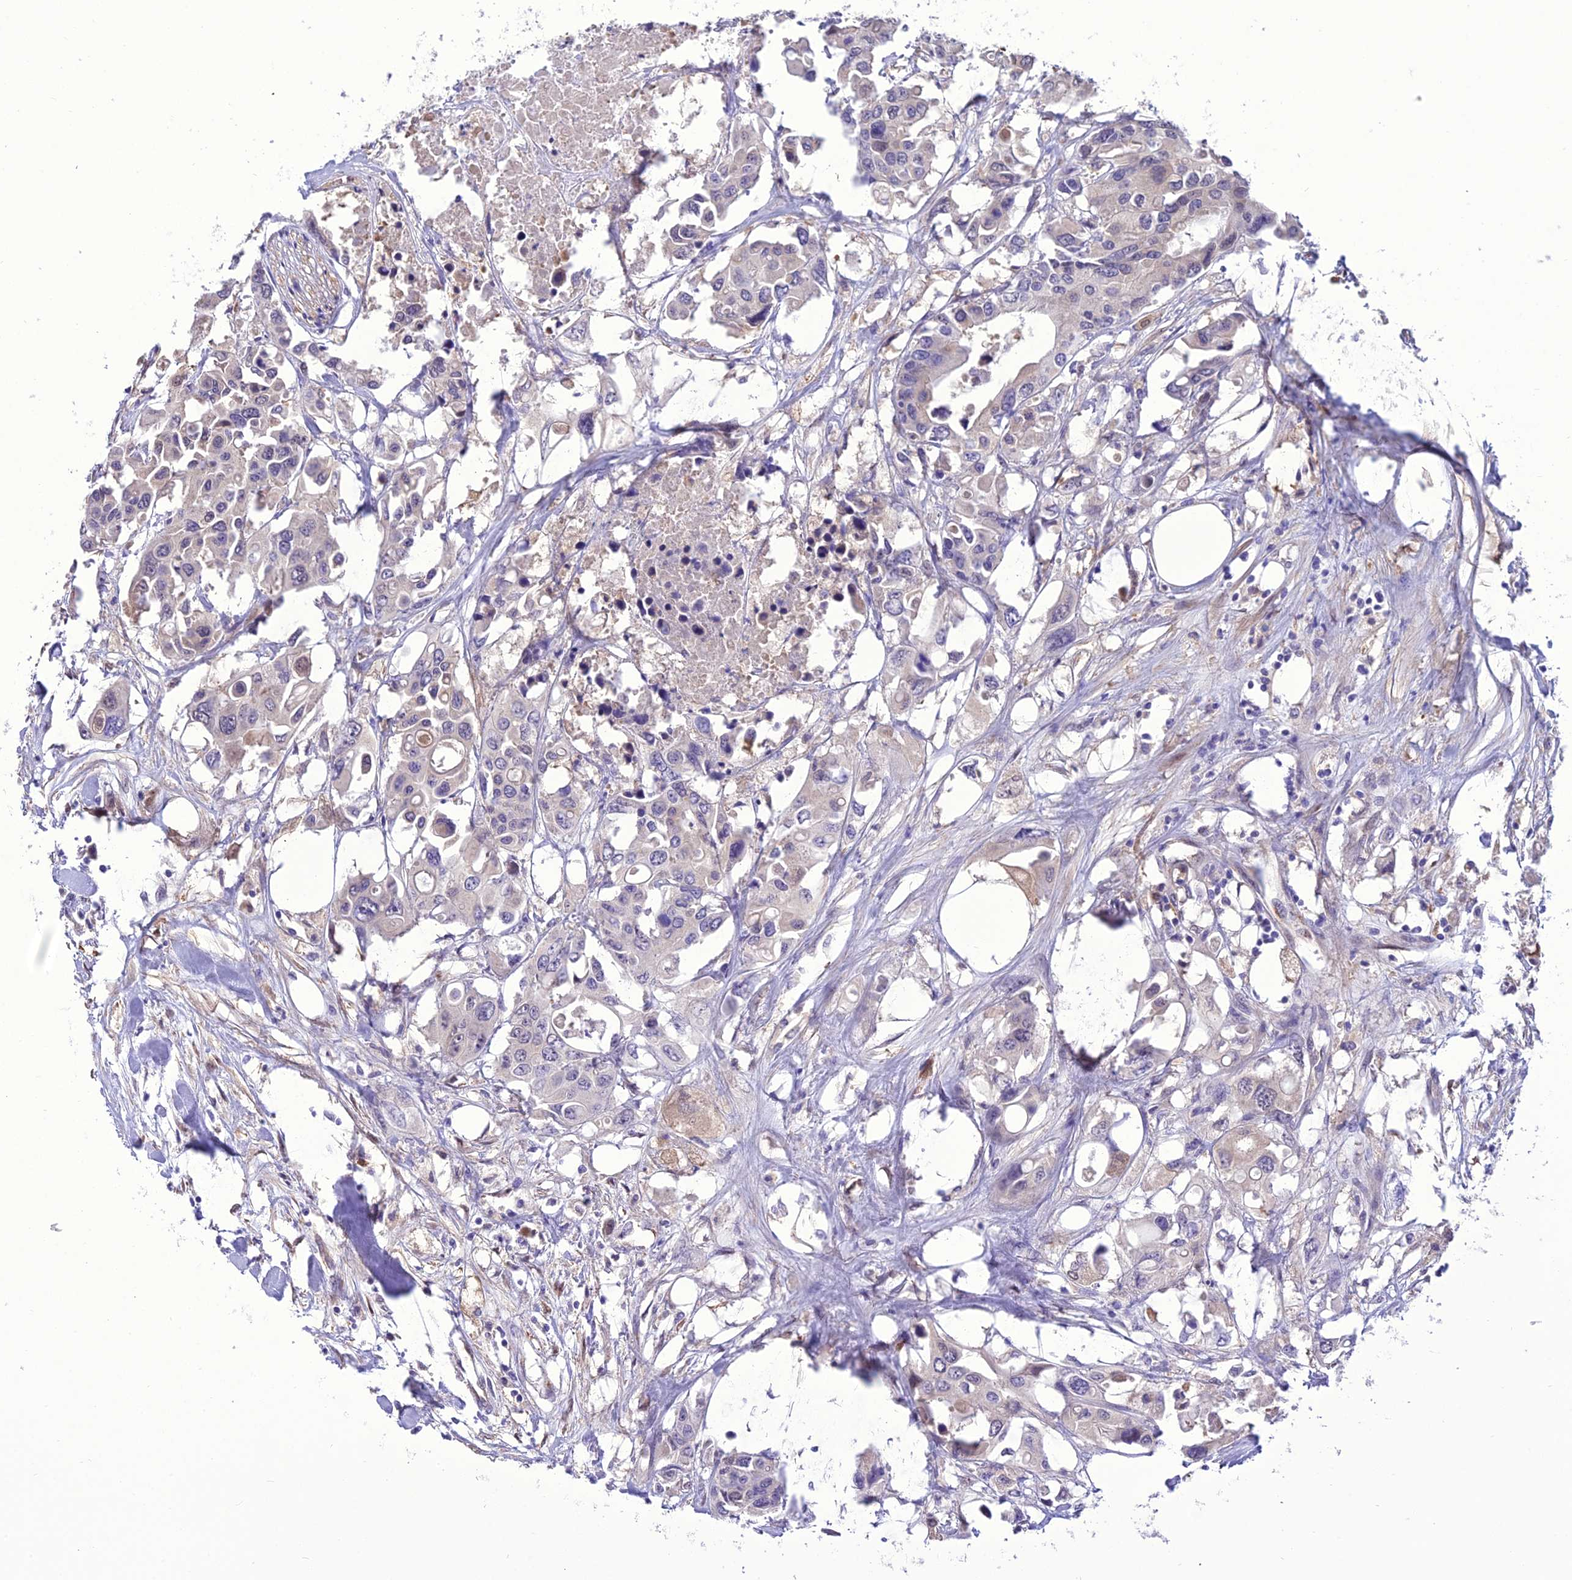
{"staining": {"intensity": "negative", "quantity": "none", "location": "none"}, "tissue": "colorectal cancer", "cell_type": "Tumor cells", "image_type": "cancer", "snomed": [{"axis": "morphology", "description": "Adenocarcinoma, NOS"}, {"axis": "topography", "description": "Colon"}], "caption": "This image is of colorectal cancer (adenocarcinoma) stained with immunohistochemistry to label a protein in brown with the nuclei are counter-stained blue. There is no positivity in tumor cells.", "gene": "BORCS6", "patient": {"sex": "male", "age": 77}}